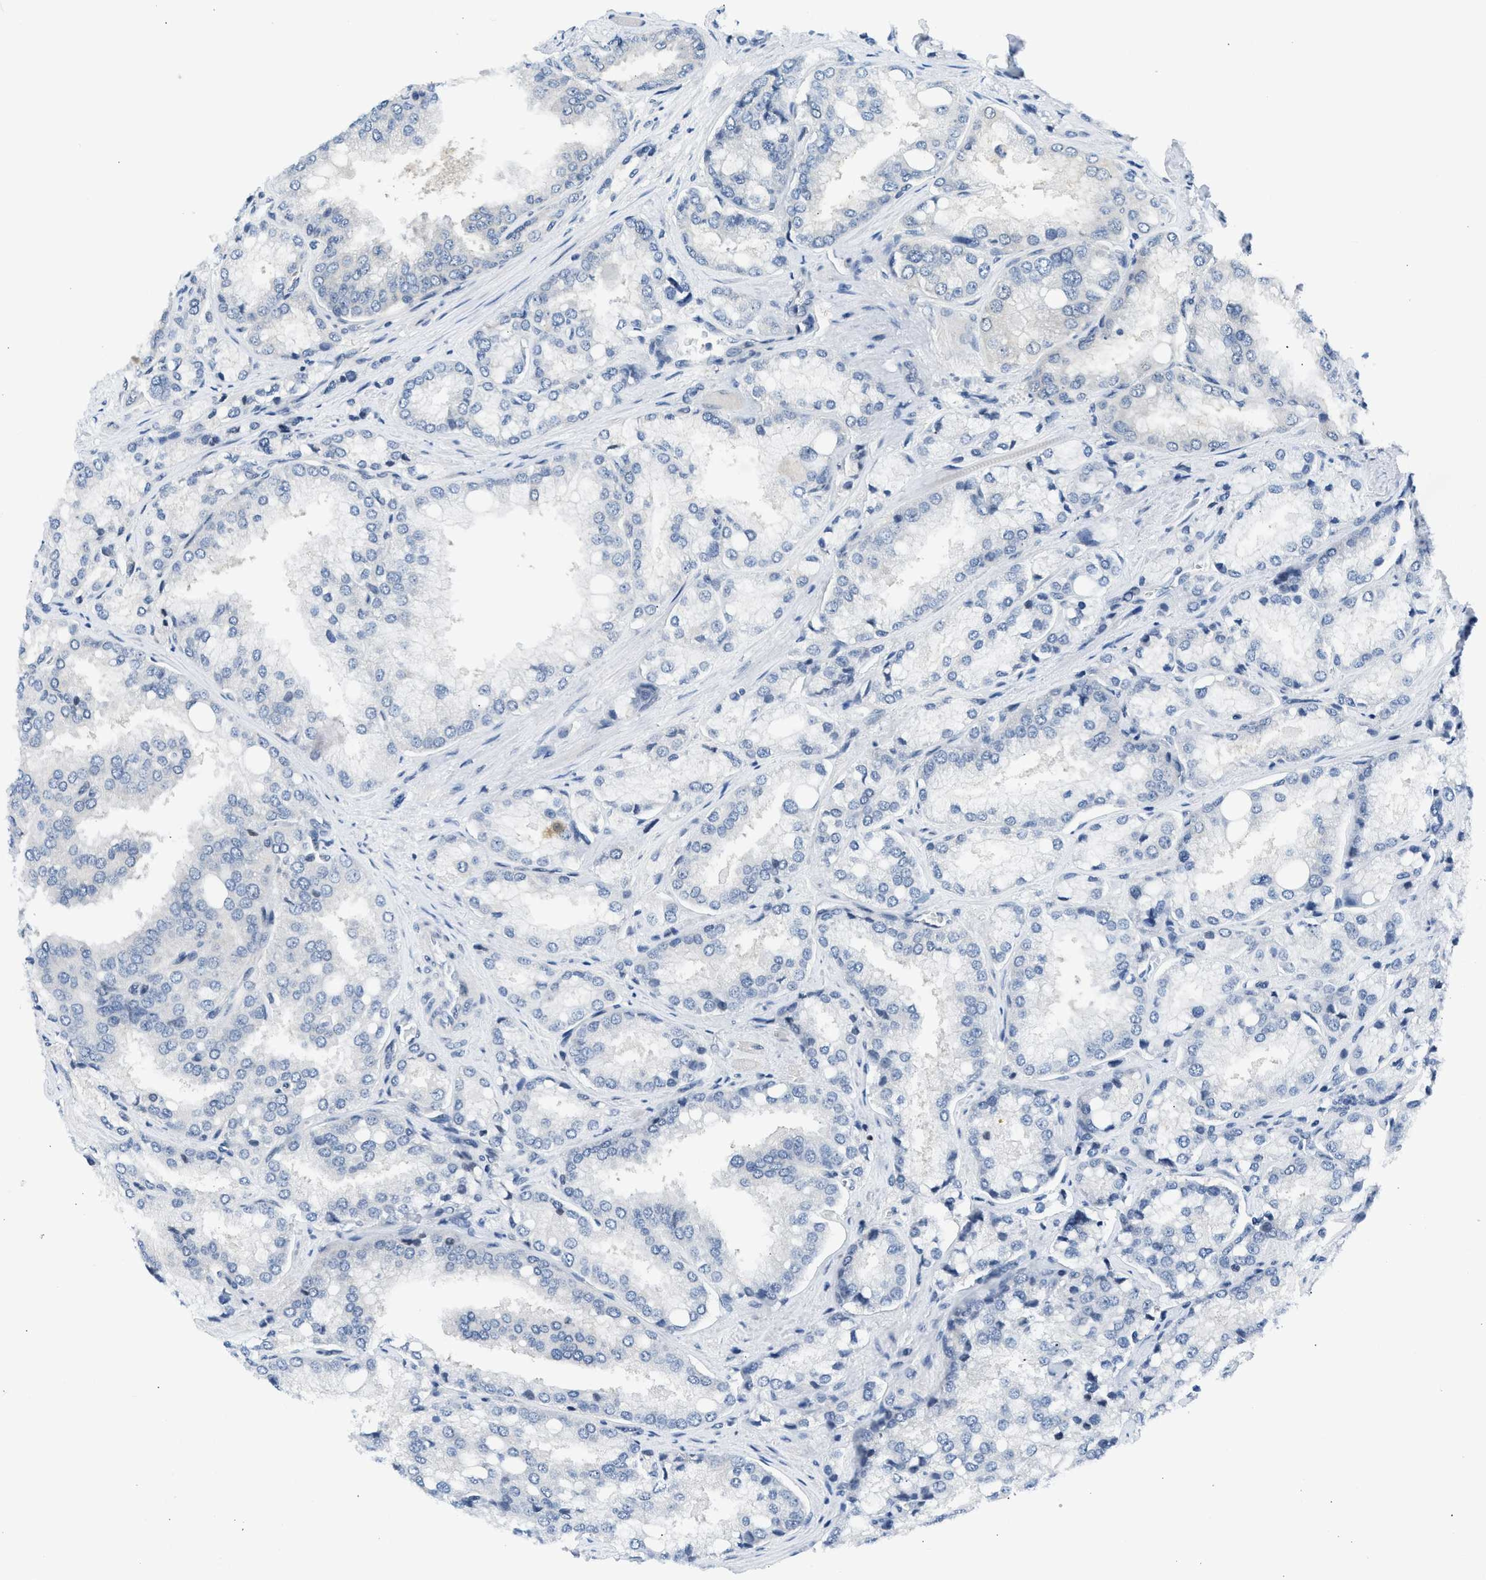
{"staining": {"intensity": "negative", "quantity": "none", "location": "none"}, "tissue": "prostate cancer", "cell_type": "Tumor cells", "image_type": "cancer", "snomed": [{"axis": "morphology", "description": "Adenocarcinoma, High grade"}, {"axis": "topography", "description": "Prostate"}], "caption": "High power microscopy micrograph of an IHC image of prostate cancer, revealing no significant staining in tumor cells.", "gene": "OLIG3", "patient": {"sex": "male", "age": 50}}